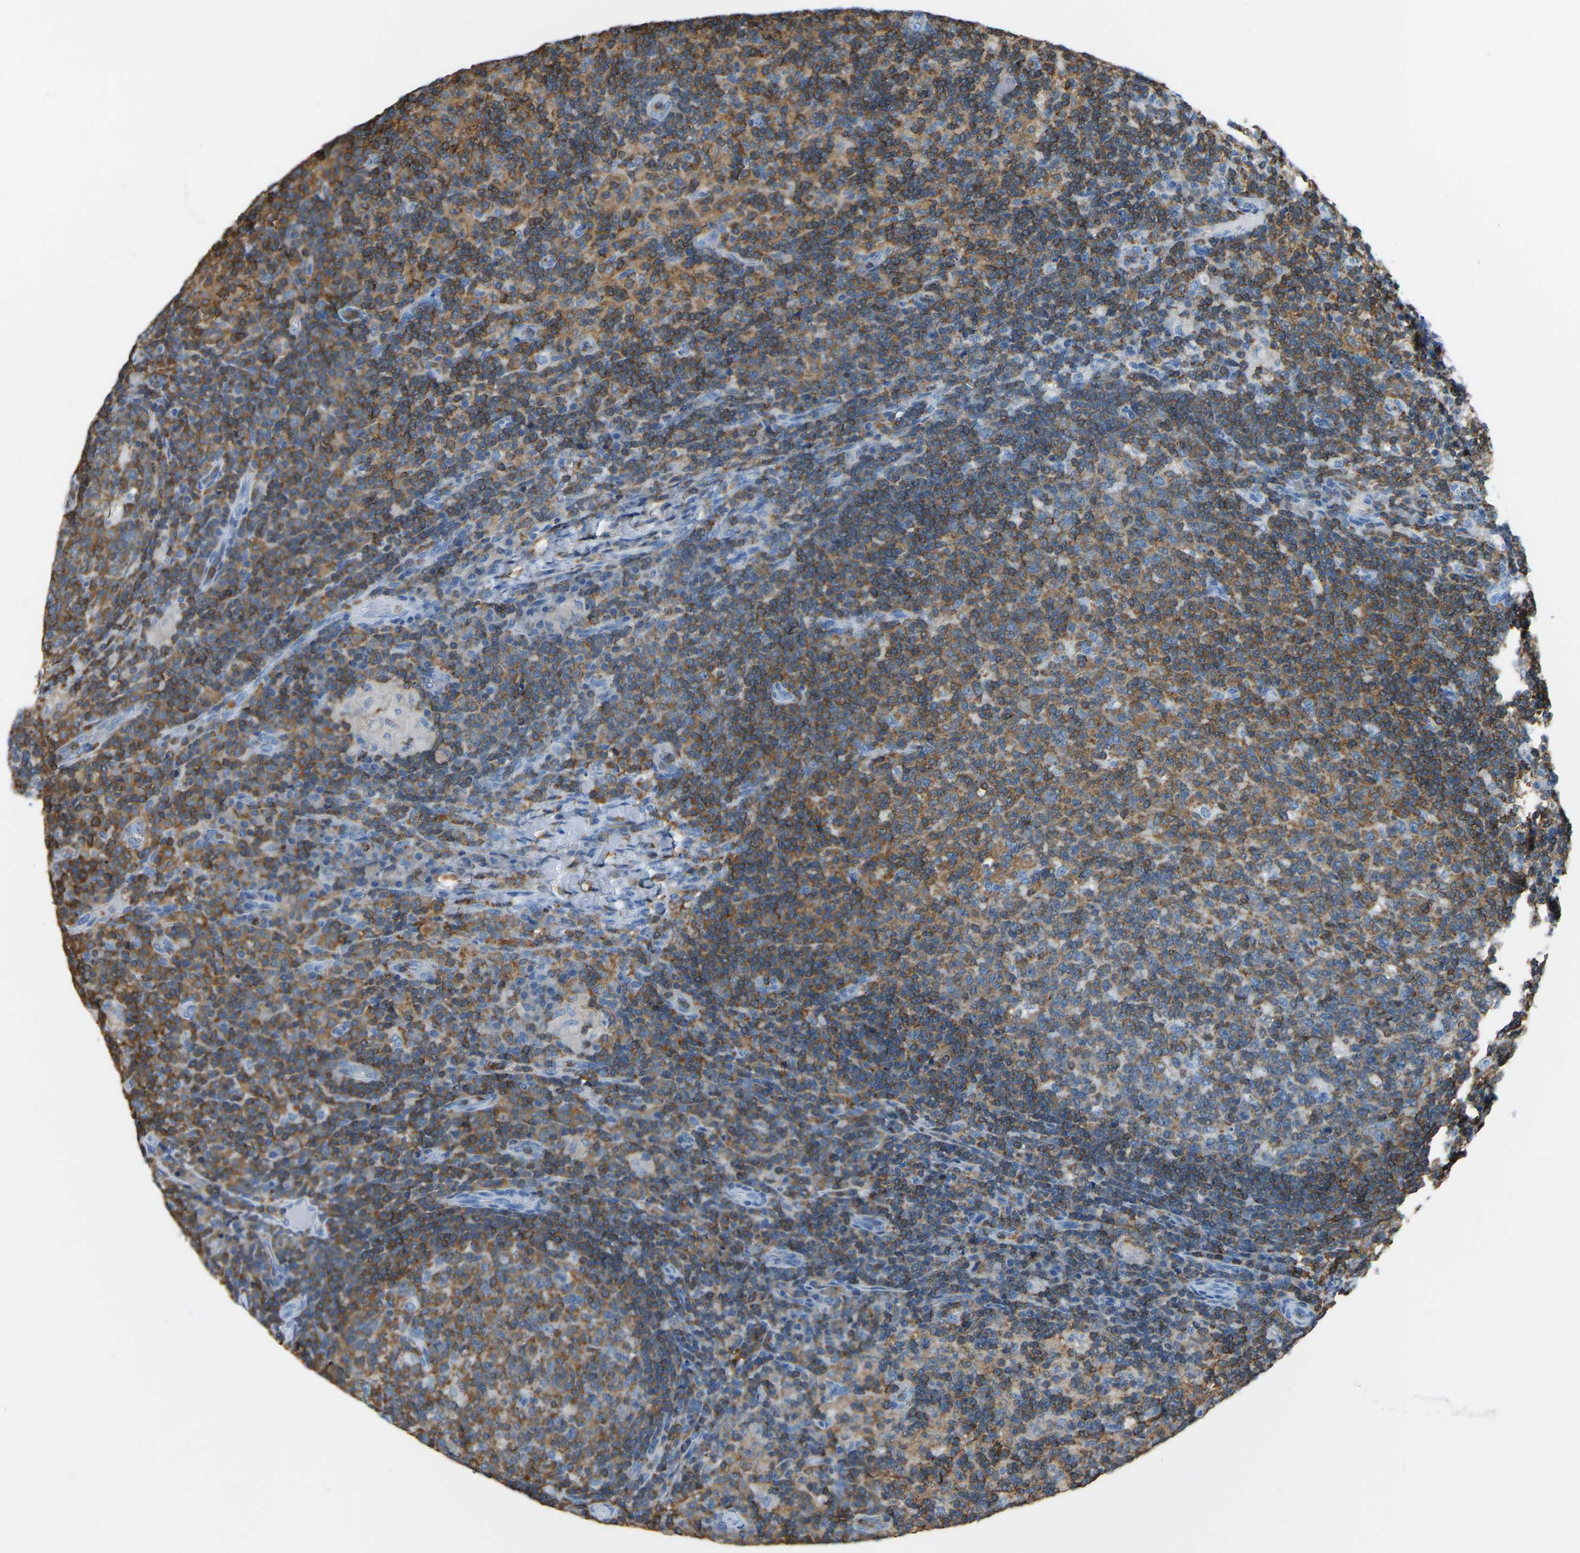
{"staining": {"intensity": "moderate", "quantity": ">75%", "location": "cytoplasmic/membranous"}, "tissue": "lymph node", "cell_type": "Germinal center cells", "image_type": "normal", "snomed": [{"axis": "morphology", "description": "Normal tissue, NOS"}, {"axis": "morphology", "description": "Inflammation, NOS"}, {"axis": "topography", "description": "Lymph node"}], "caption": "This photomicrograph exhibits unremarkable lymph node stained with immunohistochemistry to label a protein in brown. The cytoplasmic/membranous of germinal center cells show moderate positivity for the protein. Nuclei are counter-stained blue.", "gene": "ARHGAP45", "patient": {"sex": "male", "age": 55}}